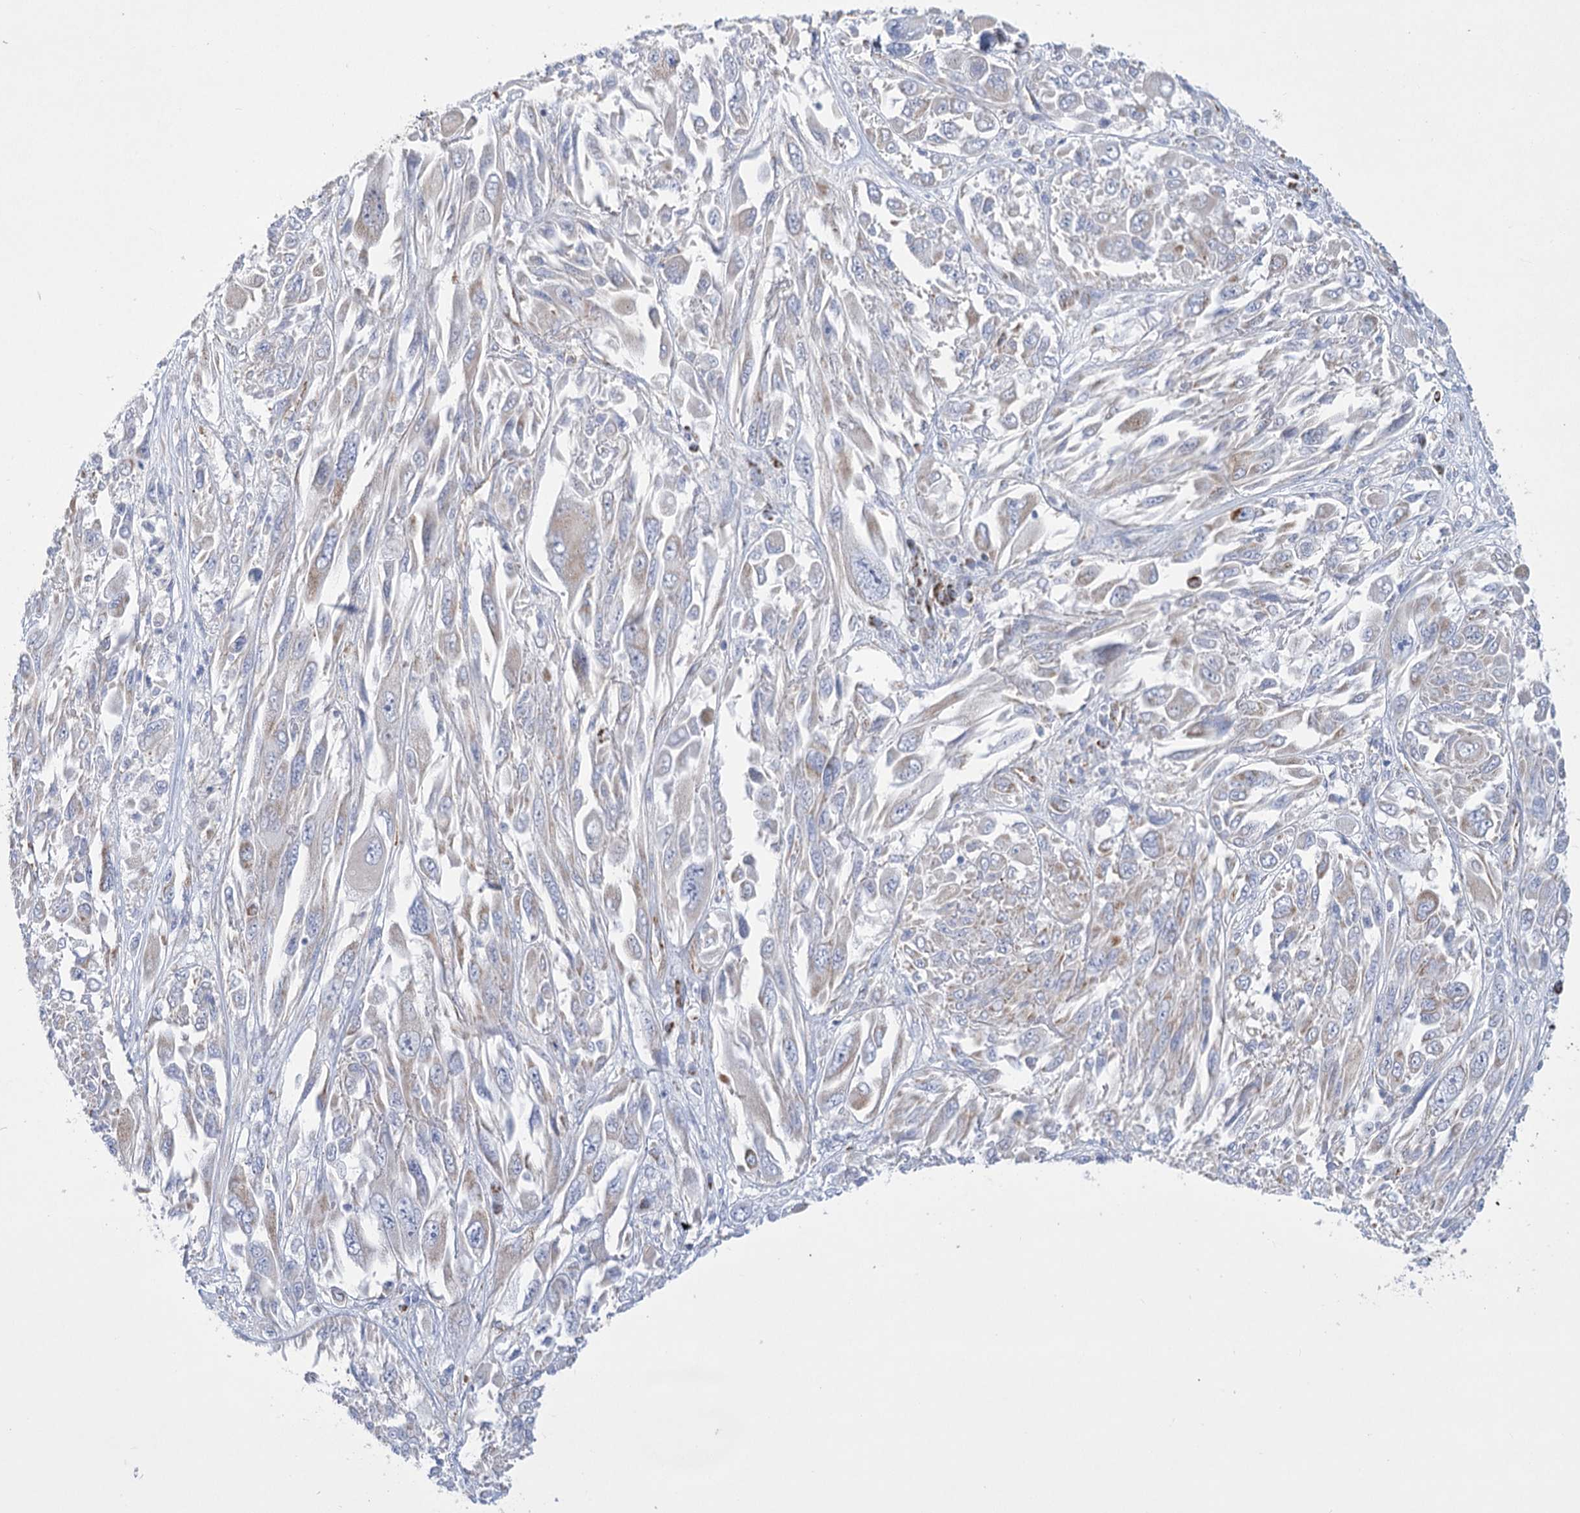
{"staining": {"intensity": "weak", "quantity": "<25%", "location": "cytoplasmic/membranous"}, "tissue": "melanoma", "cell_type": "Tumor cells", "image_type": "cancer", "snomed": [{"axis": "morphology", "description": "Malignant melanoma, NOS"}, {"axis": "topography", "description": "Skin"}], "caption": "DAB immunohistochemical staining of malignant melanoma shows no significant positivity in tumor cells.", "gene": "DHTKD1", "patient": {"sex": "female", "age": 91}}